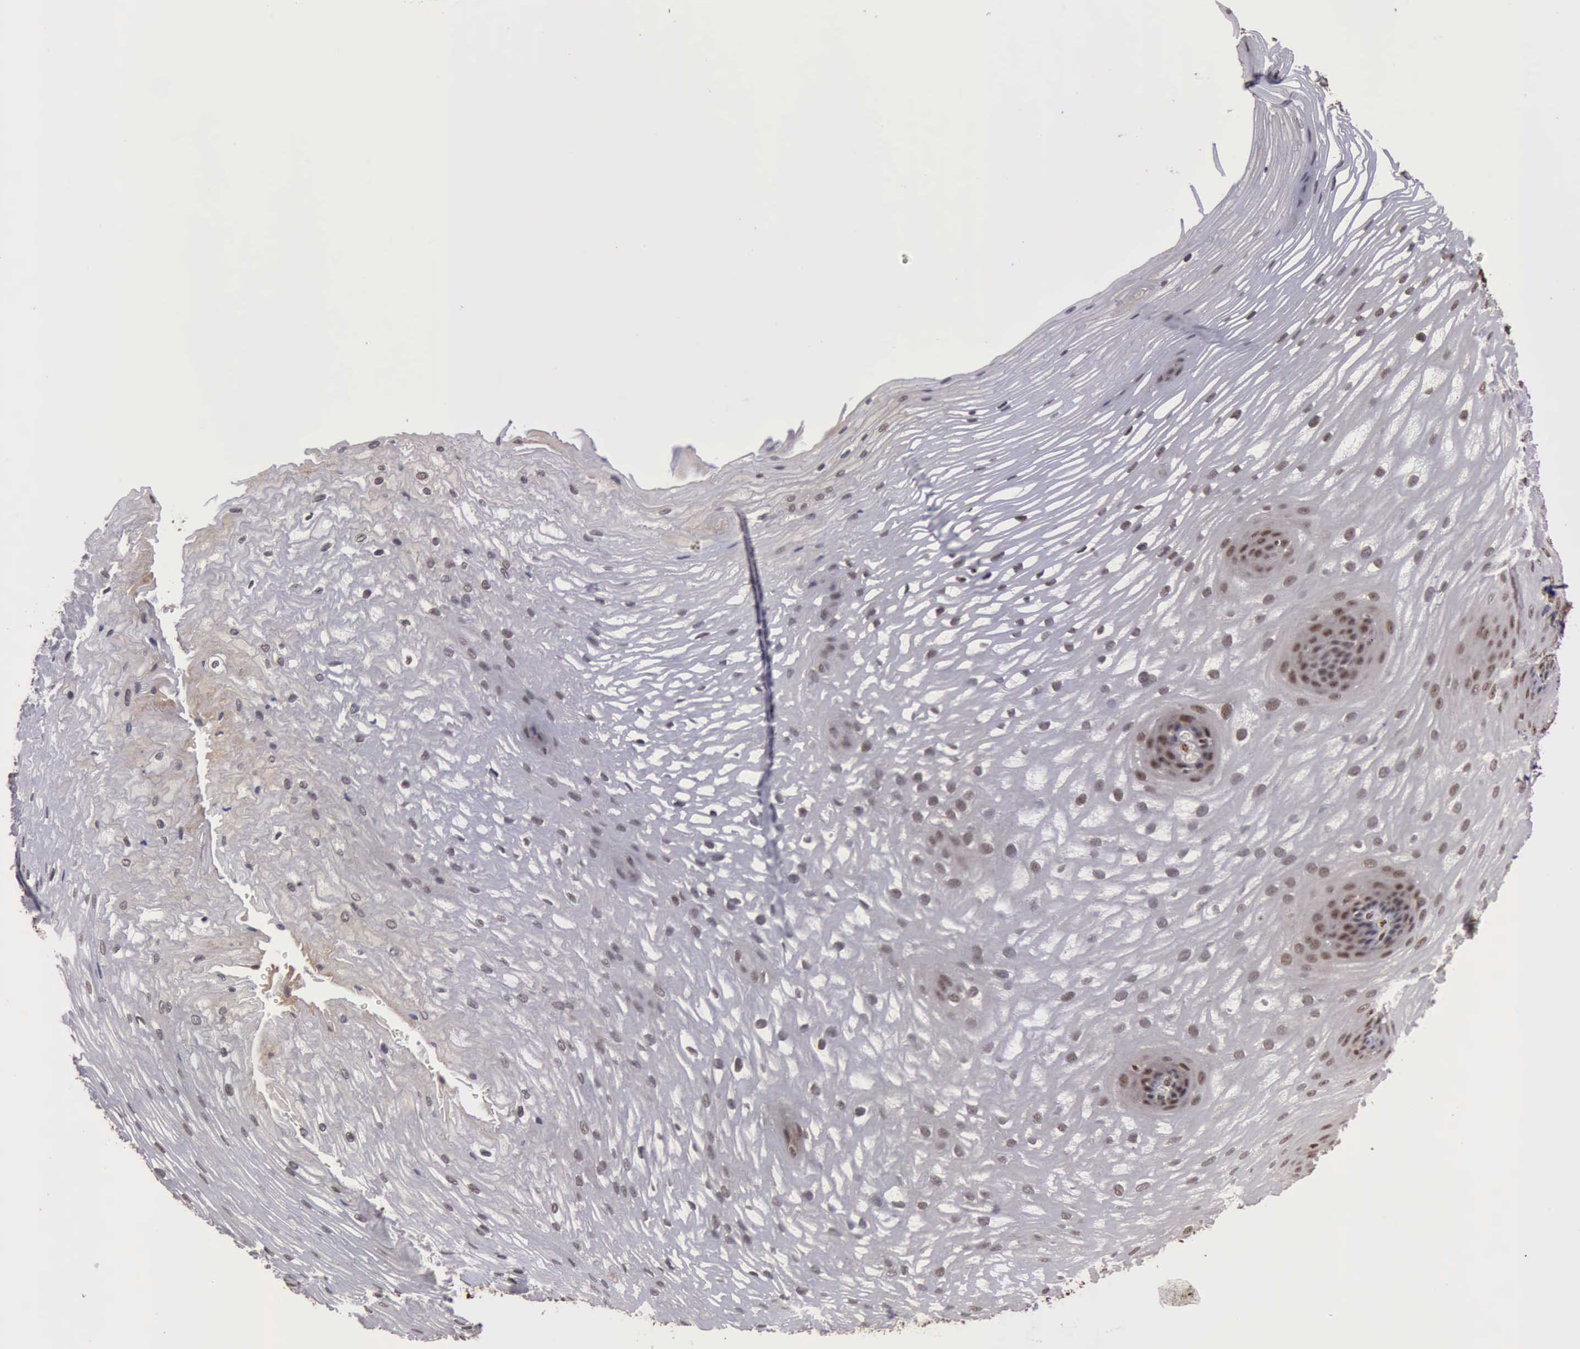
{"staining": {"intensity": "moderate", "quantity": ">75%", "location": "nuclear"}, "tissue": "esophagus", "cell_type": "Squamous epithelial cells", "image_type": "normal", "snomed": [{"axis": "morphology", "description": "Normal tissue, NOS"}, {"axis": "morphology", "description": "Adenocarcinoma, NOS"}, {"axis": "topography", "description": "Esophagus"}, {"axis": "topography", "description": "Stomach"}], "caption": "Esophagus stained for a protein (brown) displays moderate nuclear positive positivity in approximately >75% of squamous epithelial cells.", "gene": "TRMT2A", "patient": {"sex": "male", "age": 62}}